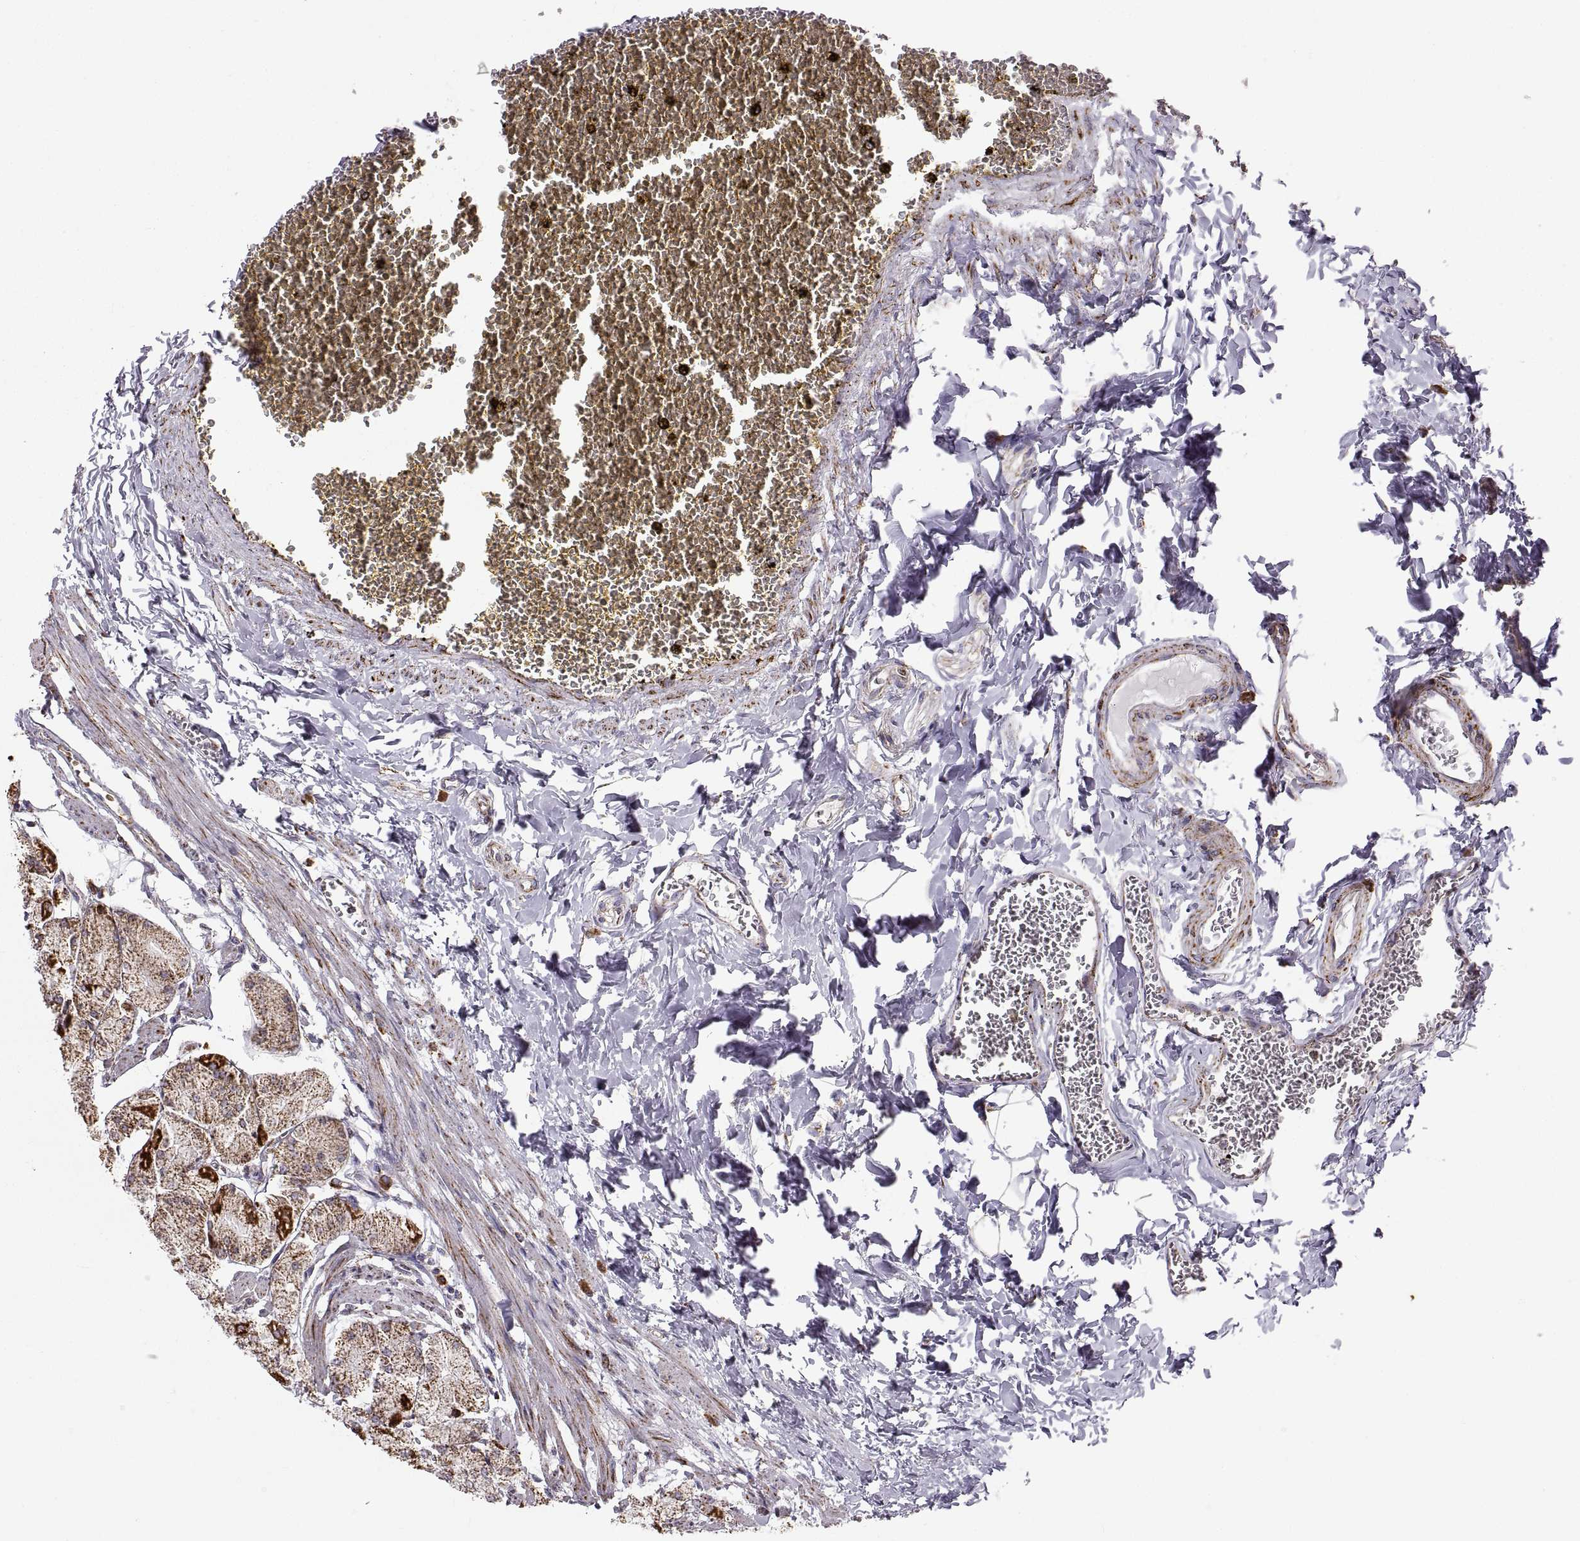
{"staining": {"intensity": "strong", "quantity": ">75%", "location": "cytoplasmic/membranous"}, "tissue": "stomach", "cell_type": "Glandular cells", "image_type": "normal", "snomed": [{"axis": "morphology", "description": "Normal tissue, NOS"}, {"axis": "topography", "description": "Stomach, upper"}], "caption": "Immunohistochemical staining of benign stomach demonstrates >75% levels of strong cytoplasmic/membranous protein staining in approximately >75% of glandular cells.", "gene": "ARSD", "patient": {"sex": "male", "age": 60}}